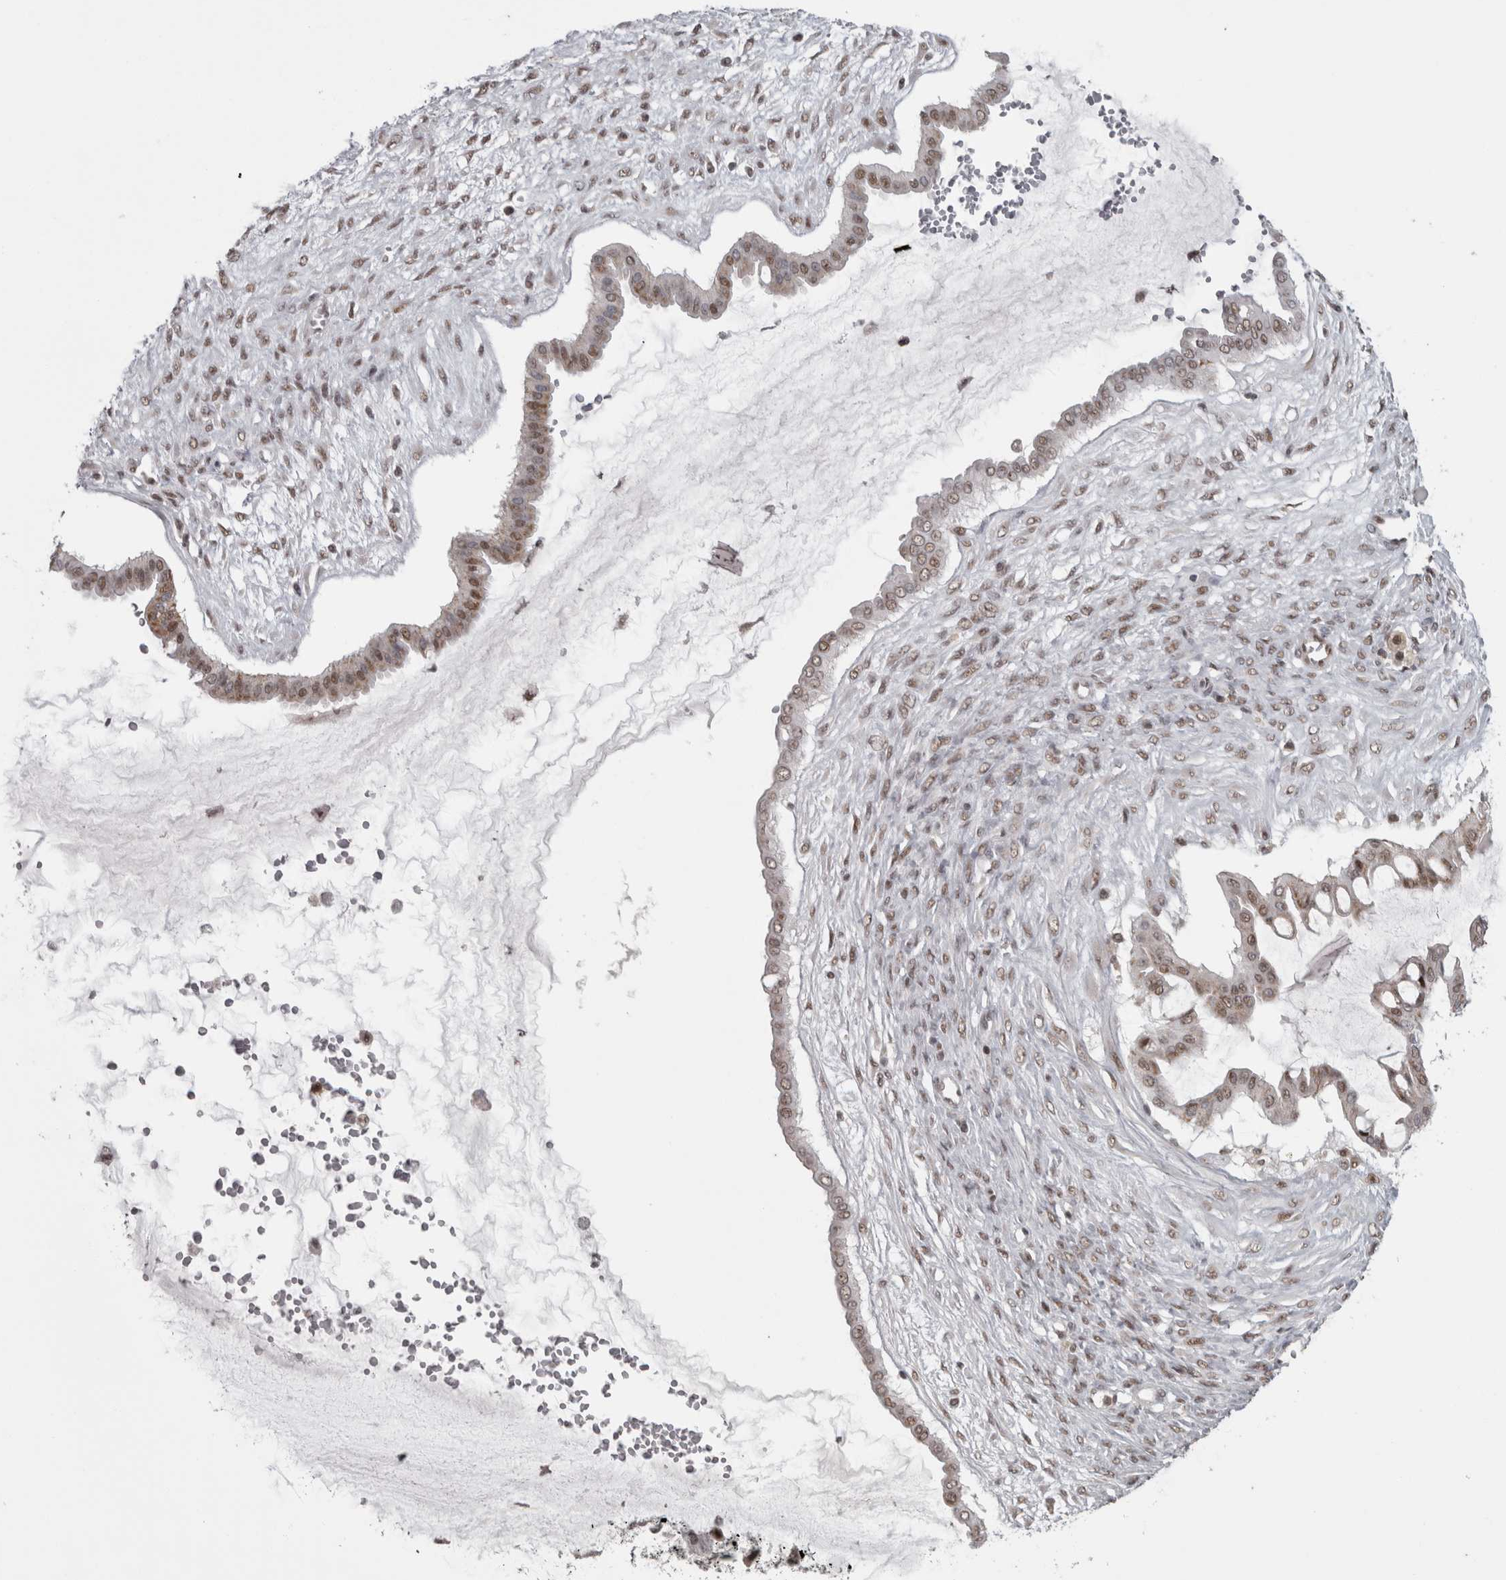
{"staining": {"intensity": "moderate", "quantity": "25%-75%", "location": "nuclear"}, "tissue": "ovarian cancer", "cell_type": "Tumor cells", "image_type": "cancer", "snomed": [{"axis": "morphology", "description": "Cystadenocarcinoma, mucinous, NOS"}, {"axis": "topography", "description": "Ovary"}], "caption": "A high-resolution micrograph shows immunohistochemistry (IHC) staining of mucinous cystadenocarcinoma (ovarian), which reveals moderate nuclear positivity in about 25%-75% of tumor cells.", "gene": "MICU3", "patient": {"sex": "female", "age": 73}}